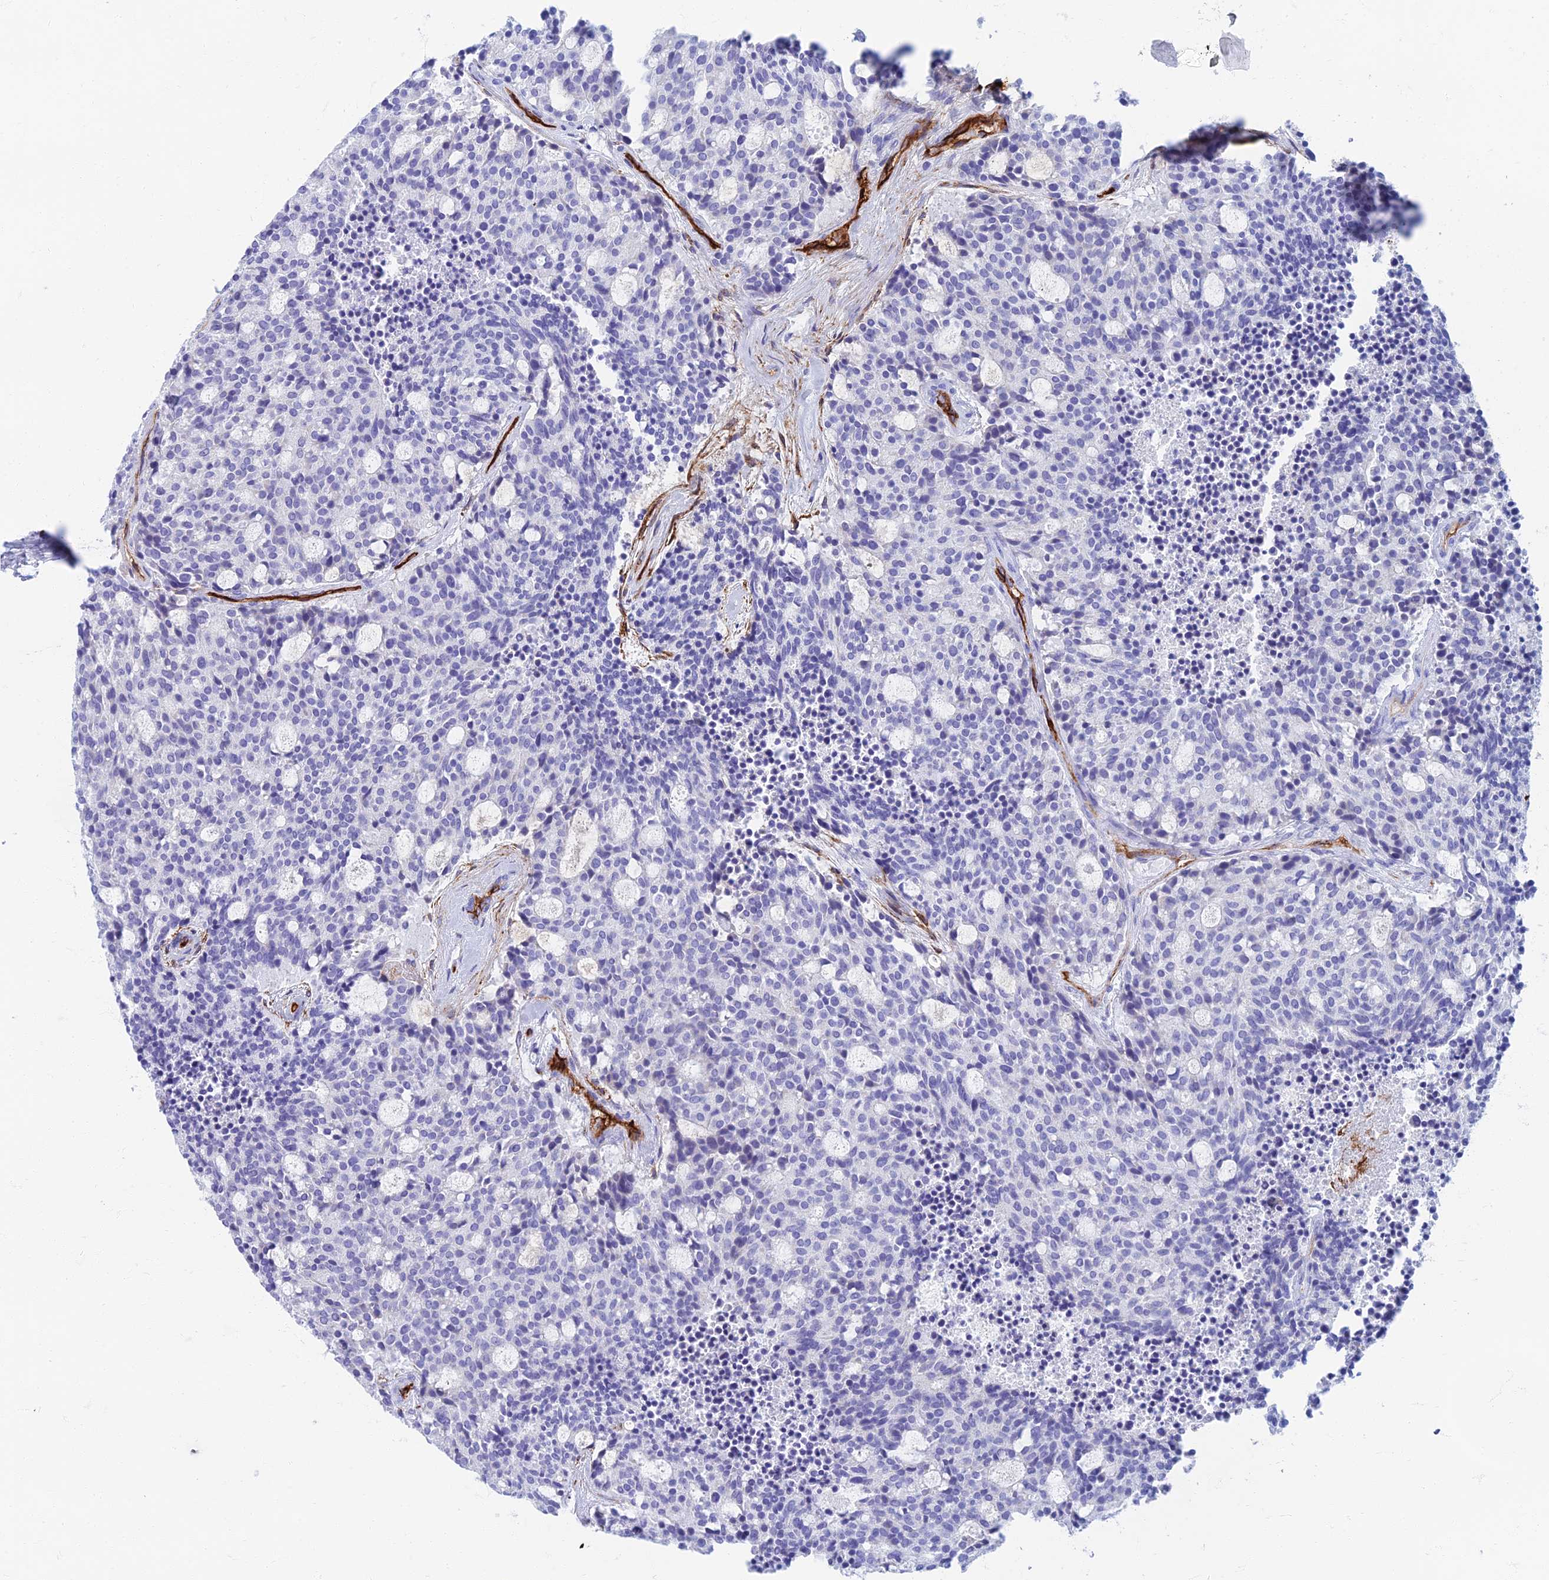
{"staining": {"intensity": "negative", "quantity": "none", "location": "none"}, "tissue": "carcinoid", "cell_type": "Tumor cells", "image_type": "cancer", "snomed": [{"axis": "morphology", "description": "Carcinoid, malignant, NOS"}, {"axis": "topography", "description": "Pancreas"}], "caption": "An image of human carcinoid is negative for staining in tumor cells.", "gene": "ETFRF1", "patient": {"sex": "female", "age": 54}}